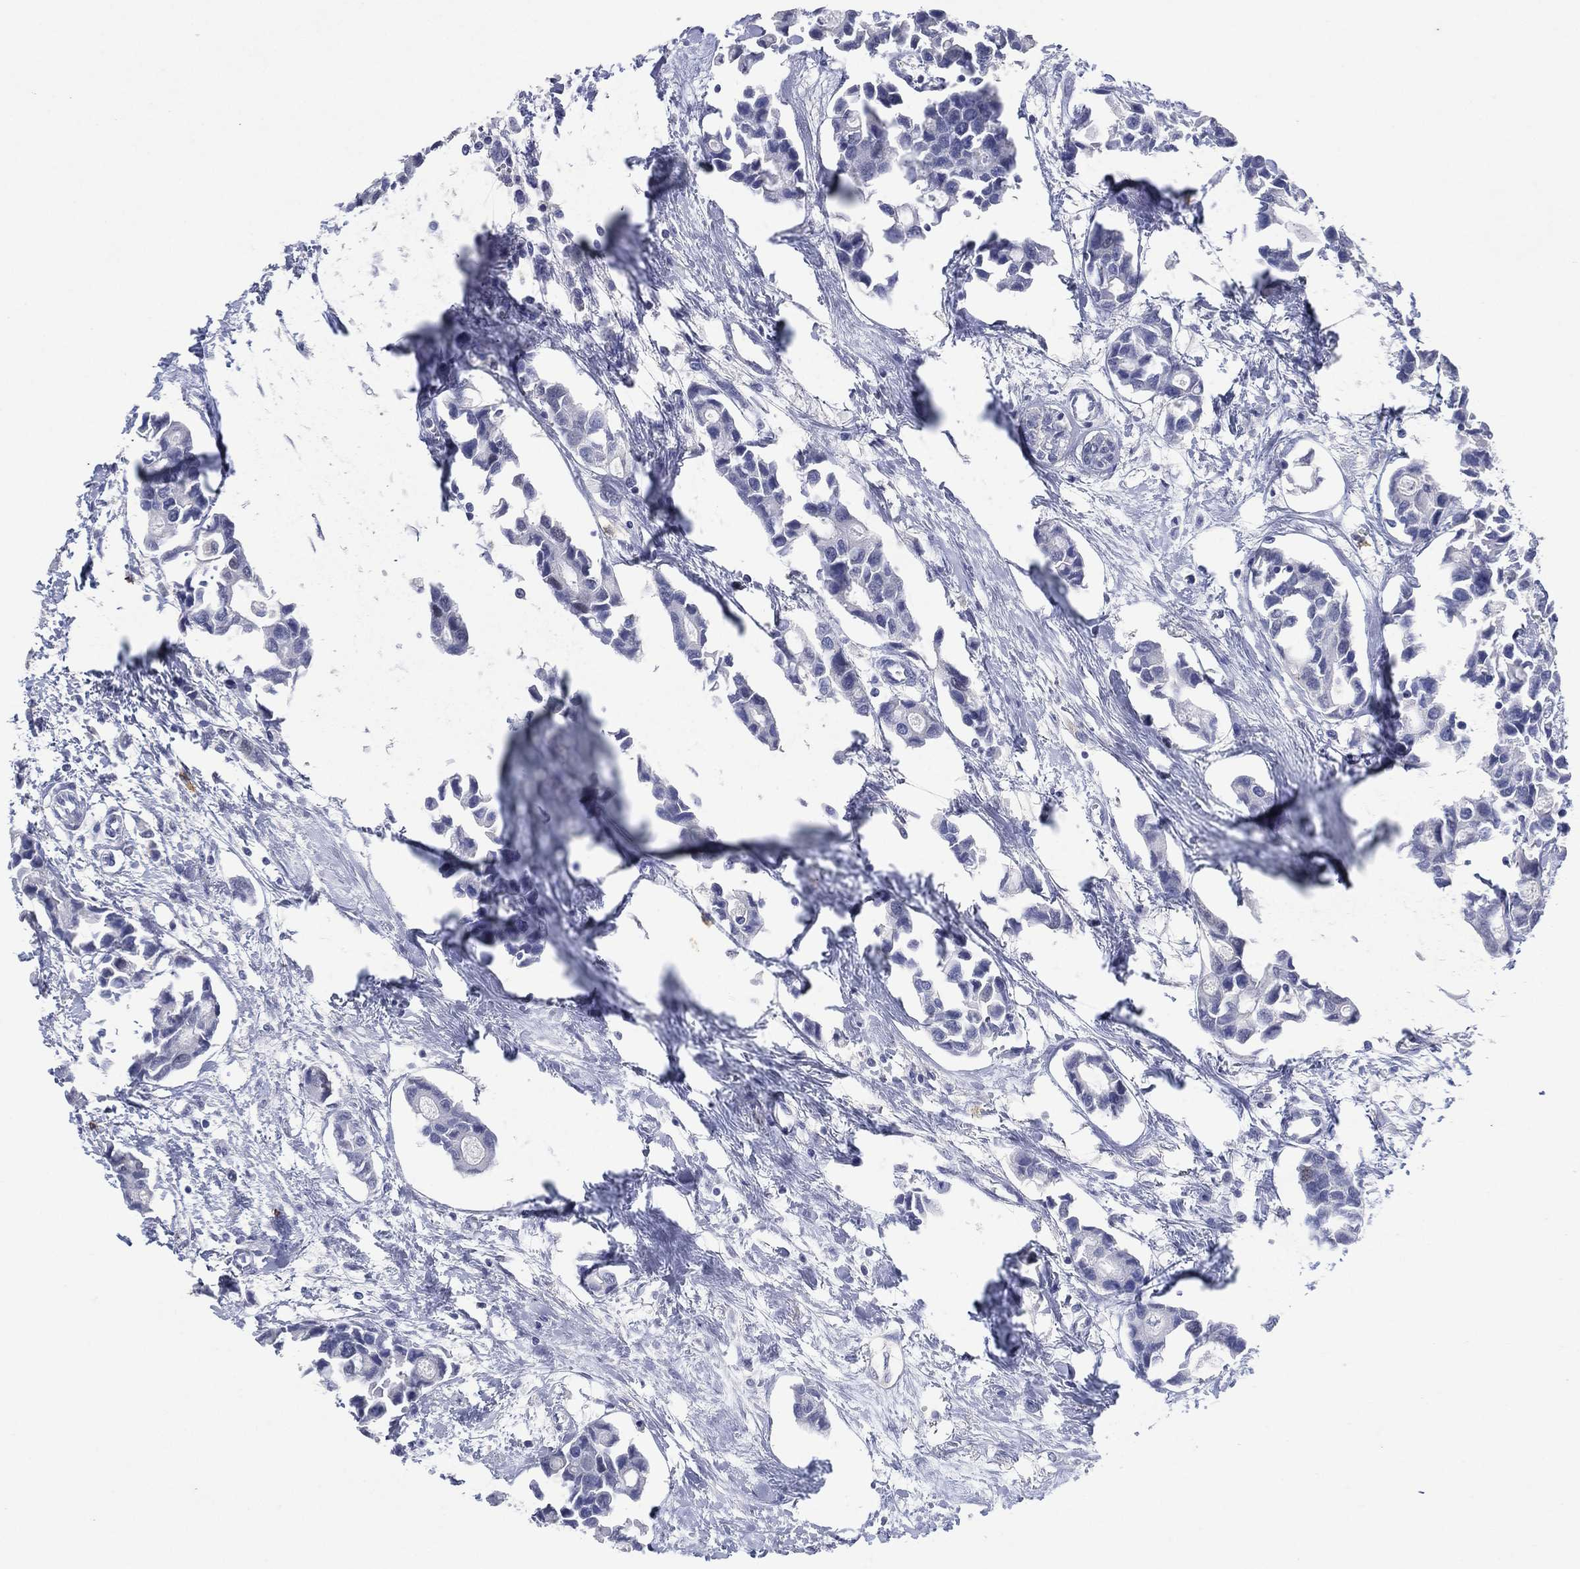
{"staining": {"intensity": "negative", "quantity": "none", "location": "none"}, "tissue": "breast cancer", "cell_type": "Tumor cells", "image_type": "cancer", "snomed": [{"axis": "morphology", "description": "Duct carcinoma"}, {"axis": "topography", "description": "Breast"}], "caption": "This is an IHC photomicrograph of breast invasive ductal carcinoma. There is no positivity in tumor cells.", "gene": "FSCN2", "patient": {"sex": "female", "age": 83}}